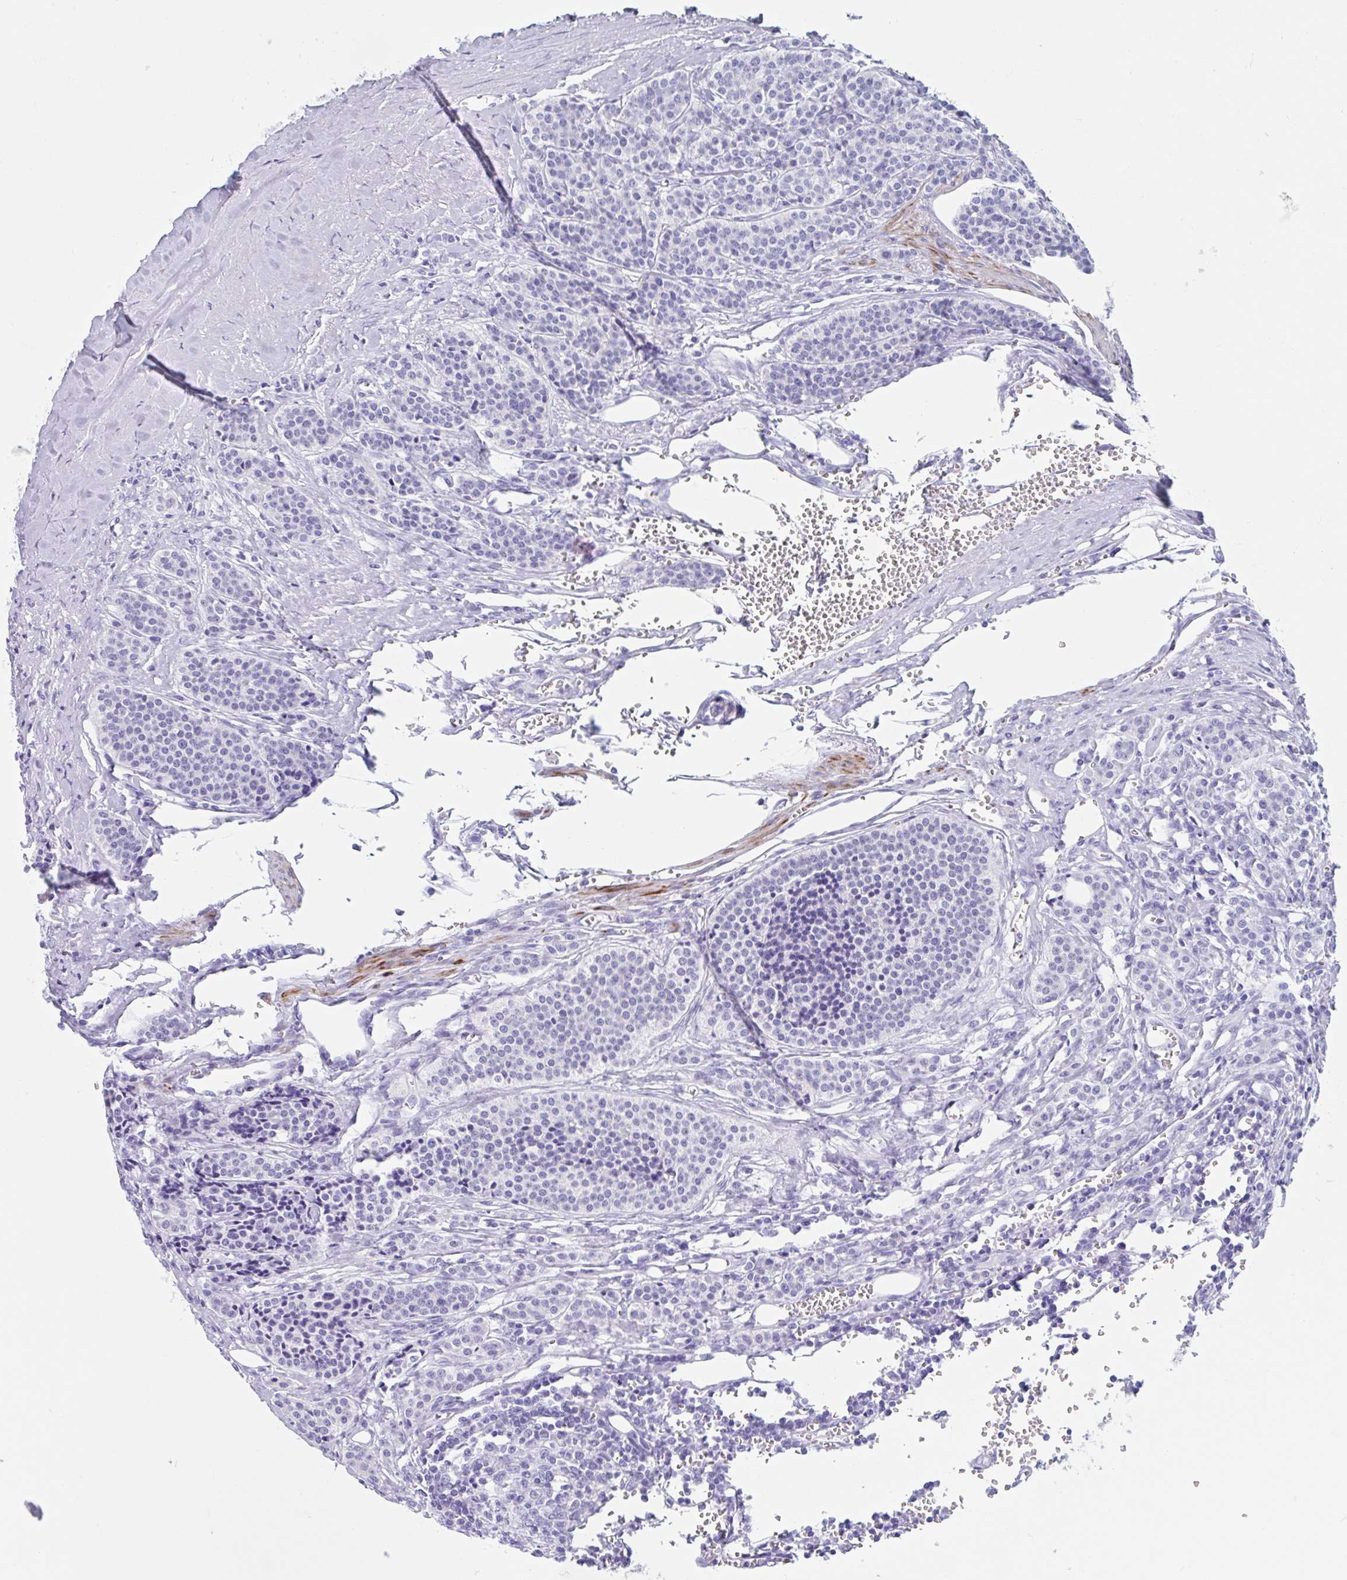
{"staining": {"intensity": "negative", "quantity": "none", "location": "none"}, "tissue": "carcinoid", "cell_type": "Tumor cells", "image_type": "cancer", "snomed": [{"axis": "morphology", "description": "Carcinoid, malignant, NOS"}, {"axis": "topography", "description": "Small intestine"}], "caption": "IHC photomicrograph of neoplastic tissue: human carcinoid stained with DAB (3,3'-diaminobenzidine) displays no significant protein positivity in tumor cells.", "gene": "CPTP", "patient": {"sex": "male", "age": 63}}